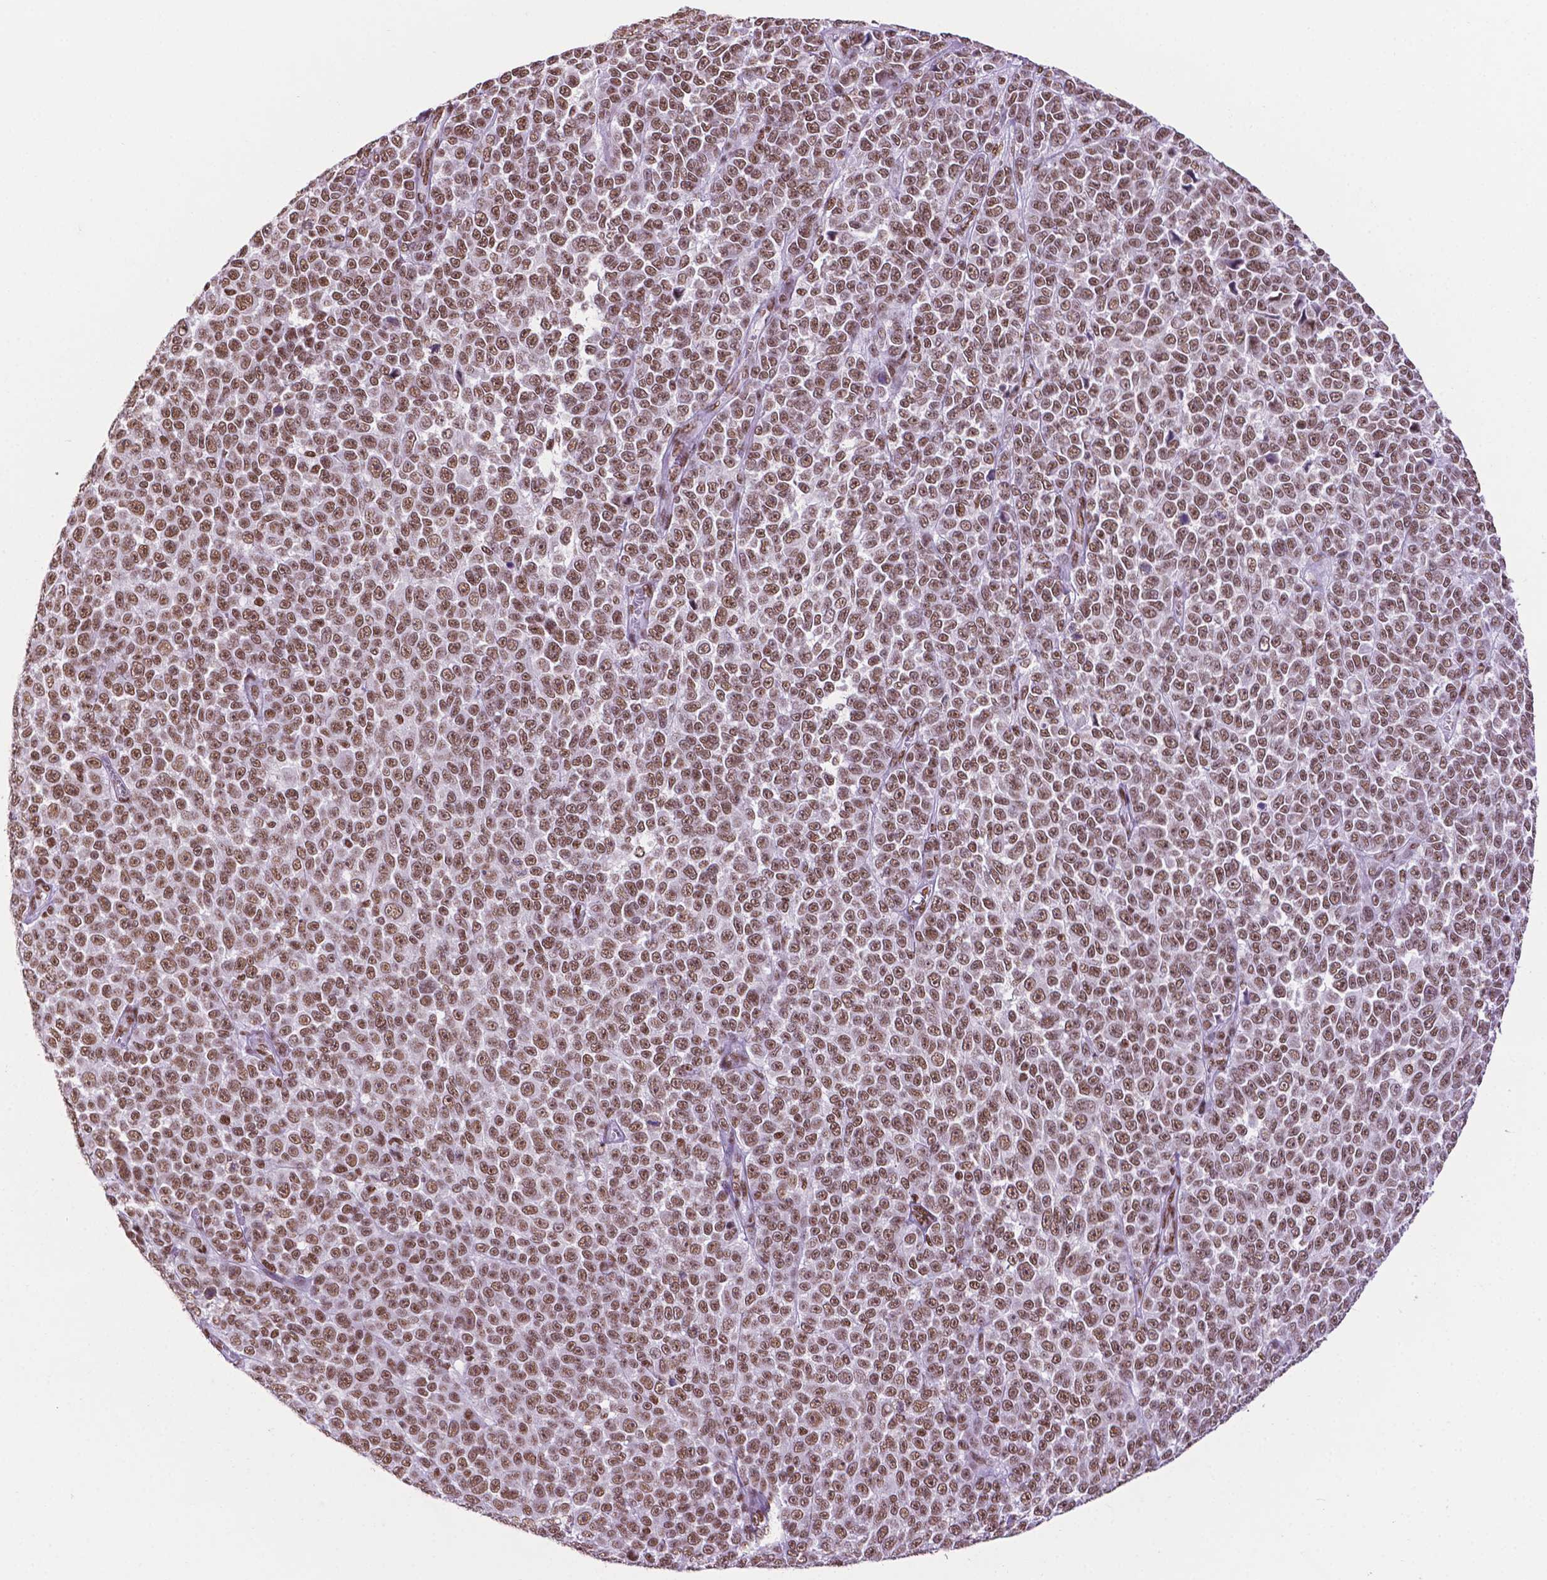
{"staining": {"intensity": "moderate", "quantity": ">75%", "location": "nuclear"}, "tissue": "melanoma", "cell_type": "Tumor cells", "image_type": "cancer", "snomed": [{"axis": "morphology", "description": "Malignant melanoma, NOS"}, {"axis": "topography", "description": "Skin"}], "caption": "Malignant melanoma stained with a brown dye shows moderate nuclear positive positivity in about >75% of tumor cells.", "gene": "CCAR2", "patient": {"sex": "female", "age": 95}}